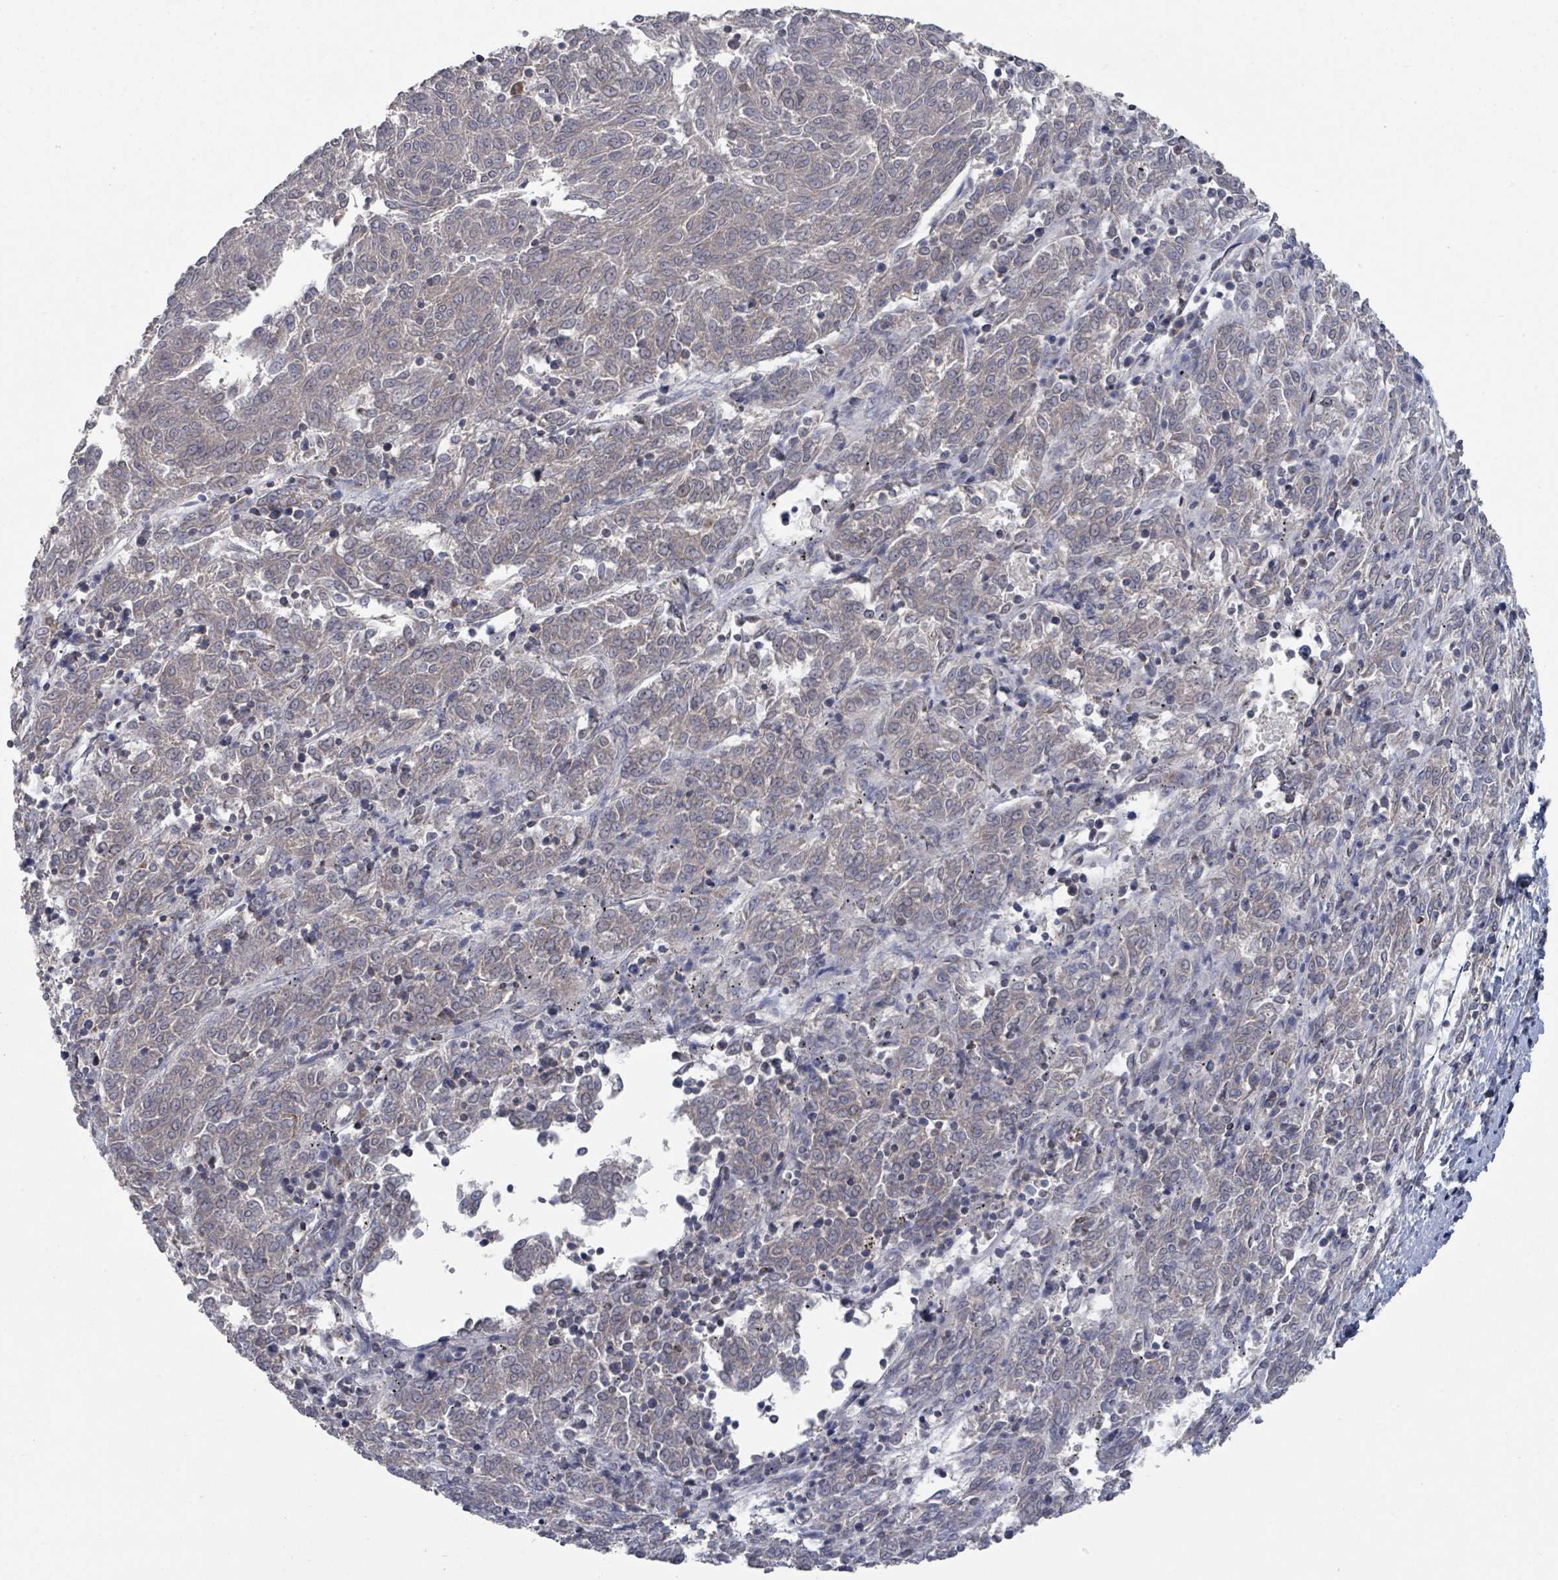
{"staining": {"intensity": "negative", "quantity": "none", "location": "none"}, "tissue": "melanoma", "cell_type": "Tumor cells", "image_type": "cancer", "snomed": [{"axis": "morphology", "description": "Malignant melanoma, NOS"}, {"axis": "topography", "description": "Skin"}], "caption": "A high-resolution image shows IHC staining of malignant melanoma, which exhibits no significant expression in tumor cells.", "gene": "SLC9A7", "patient": {"sex": "female", "age": 72}}